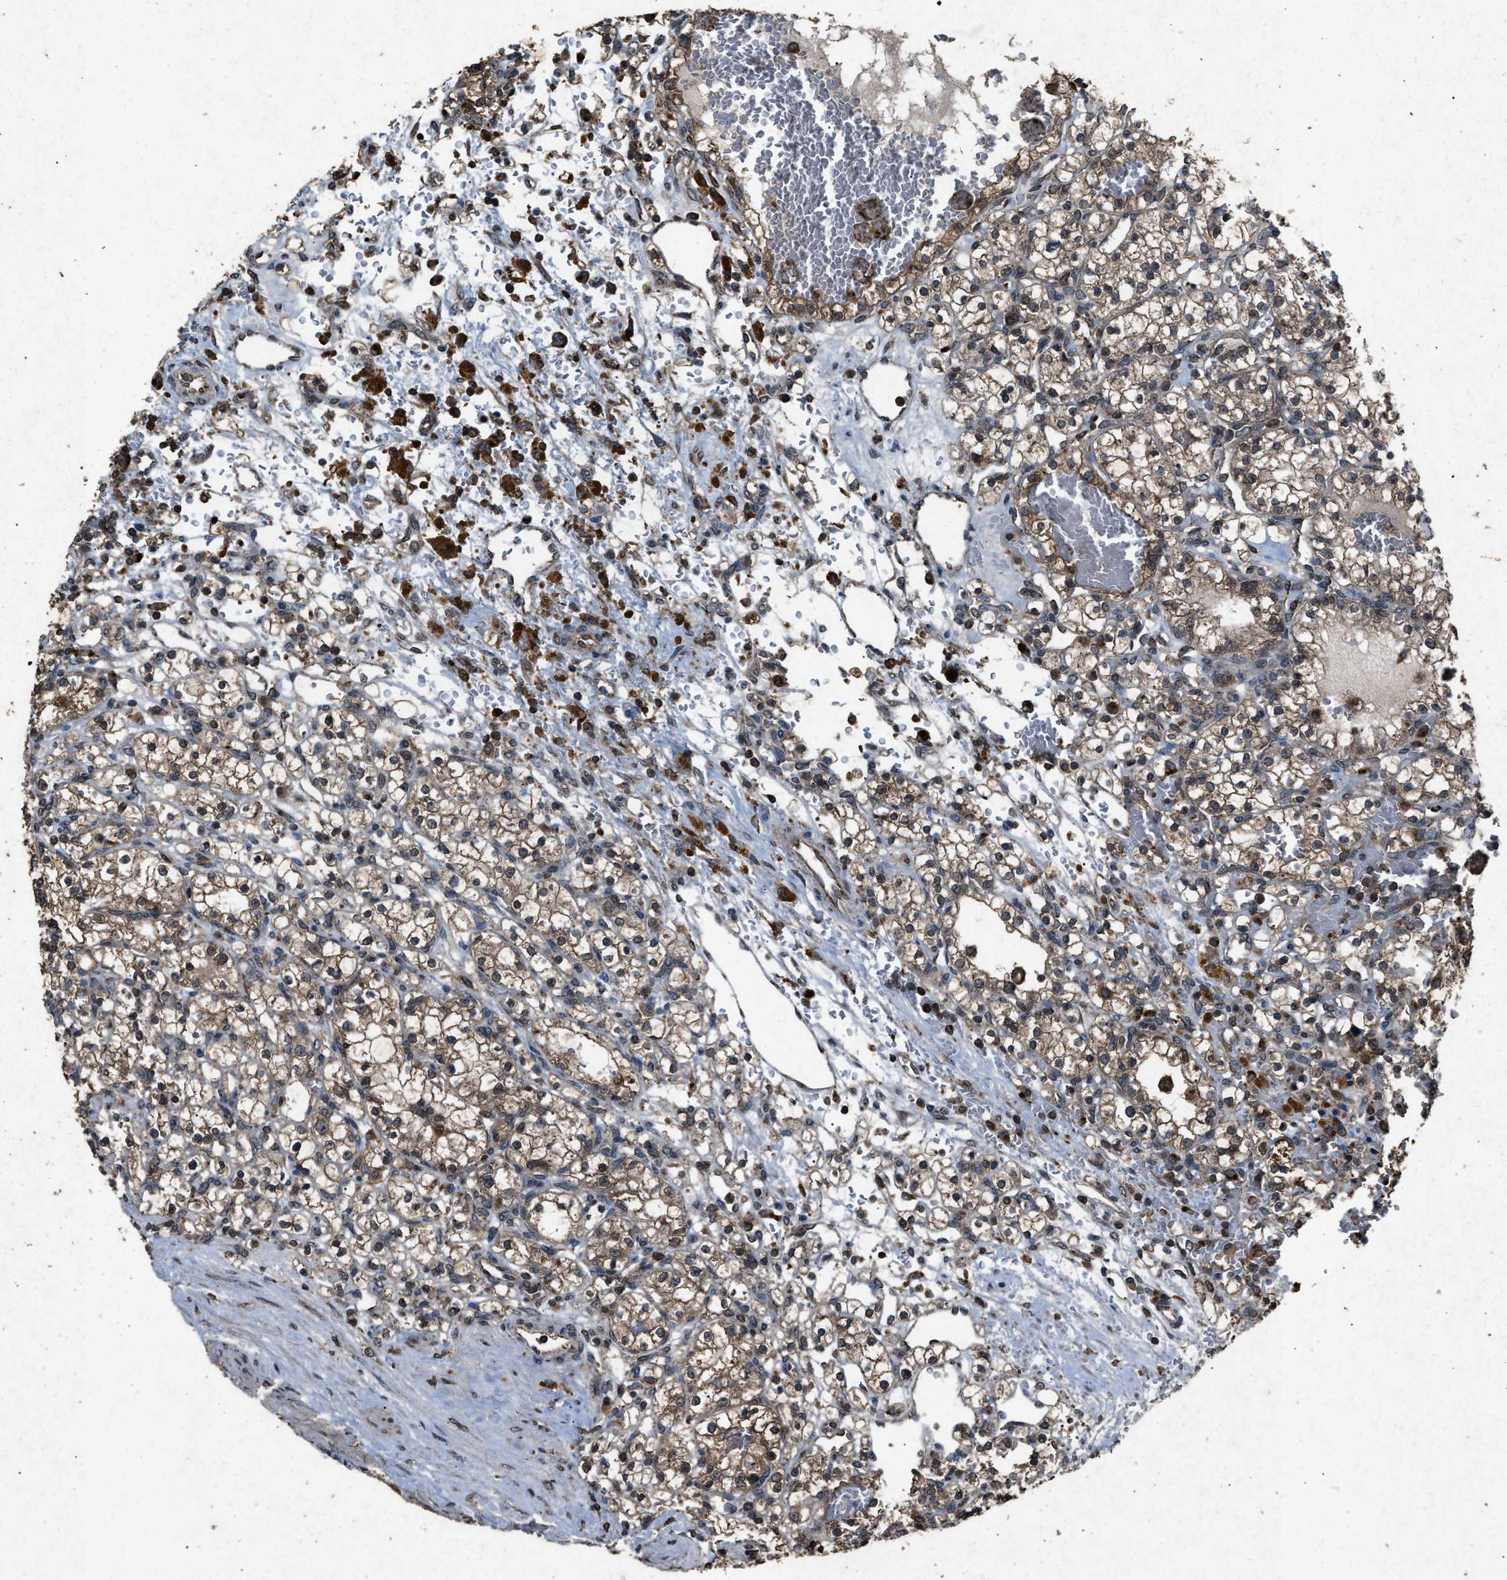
{"staining": {"intensity": "moderate", "quantity": ">75%", "location": "cytoplasmic/membranous"}, "tissue": "renal cancer", "cell_type": "Tumor cells", "image_type": "cancer", "snomed": [{"axis": "morphology", "description": "Normal tissue, NOS"}, {"axis": "morphology", "description": "Adenocarcinoma, NOS"}, {"axis": "topography", "description": "Kidney"}], "caption": "Immunohistochemistry micrograph of human renal cancer stained for a protein (brown), which displays medium levels of moderate cytoplasmic/membranous positivity in approximately >75% of tumor cells.", "gene": "OAS1", "patient": {"sex": "female", "age": 55}}